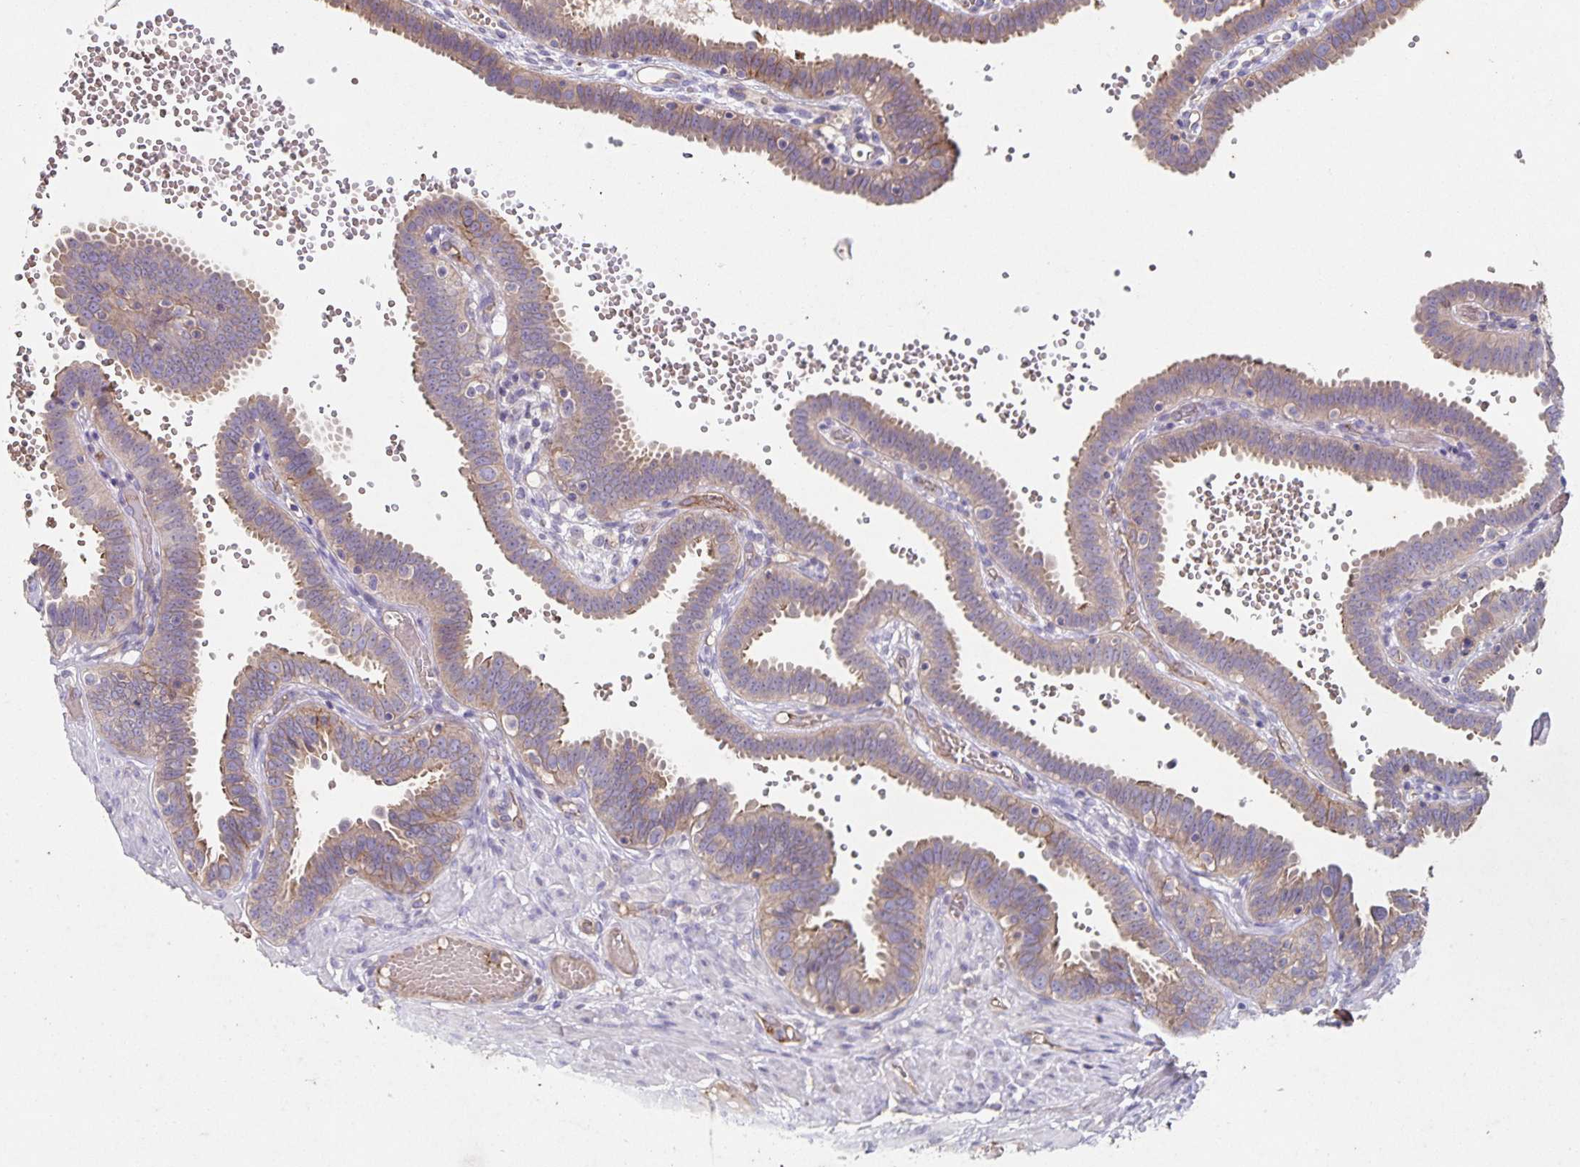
{"staining": {"intensity": "moderate", "quantity": ">75%", "location": "cytoplasmic/membranous"}, "tissue": "fallopian tube", "cell_type": "Glandular cells", "image_type": "normal", "snomed": [{"axis": "morphology", "description": "Normal tissue, NOS"}, {"axis": "topography", "description": "Fallopian tube"}], "caption": "Immunohistochemistry image of benign human fallopian tube stained for a protein (brown), which reveals medium levels of moderate cytoplasmic/membranous positivity in about >75% of glandular cells.", "gene": "ITGA2", "patient": {"sex": "female", "age": 37}}